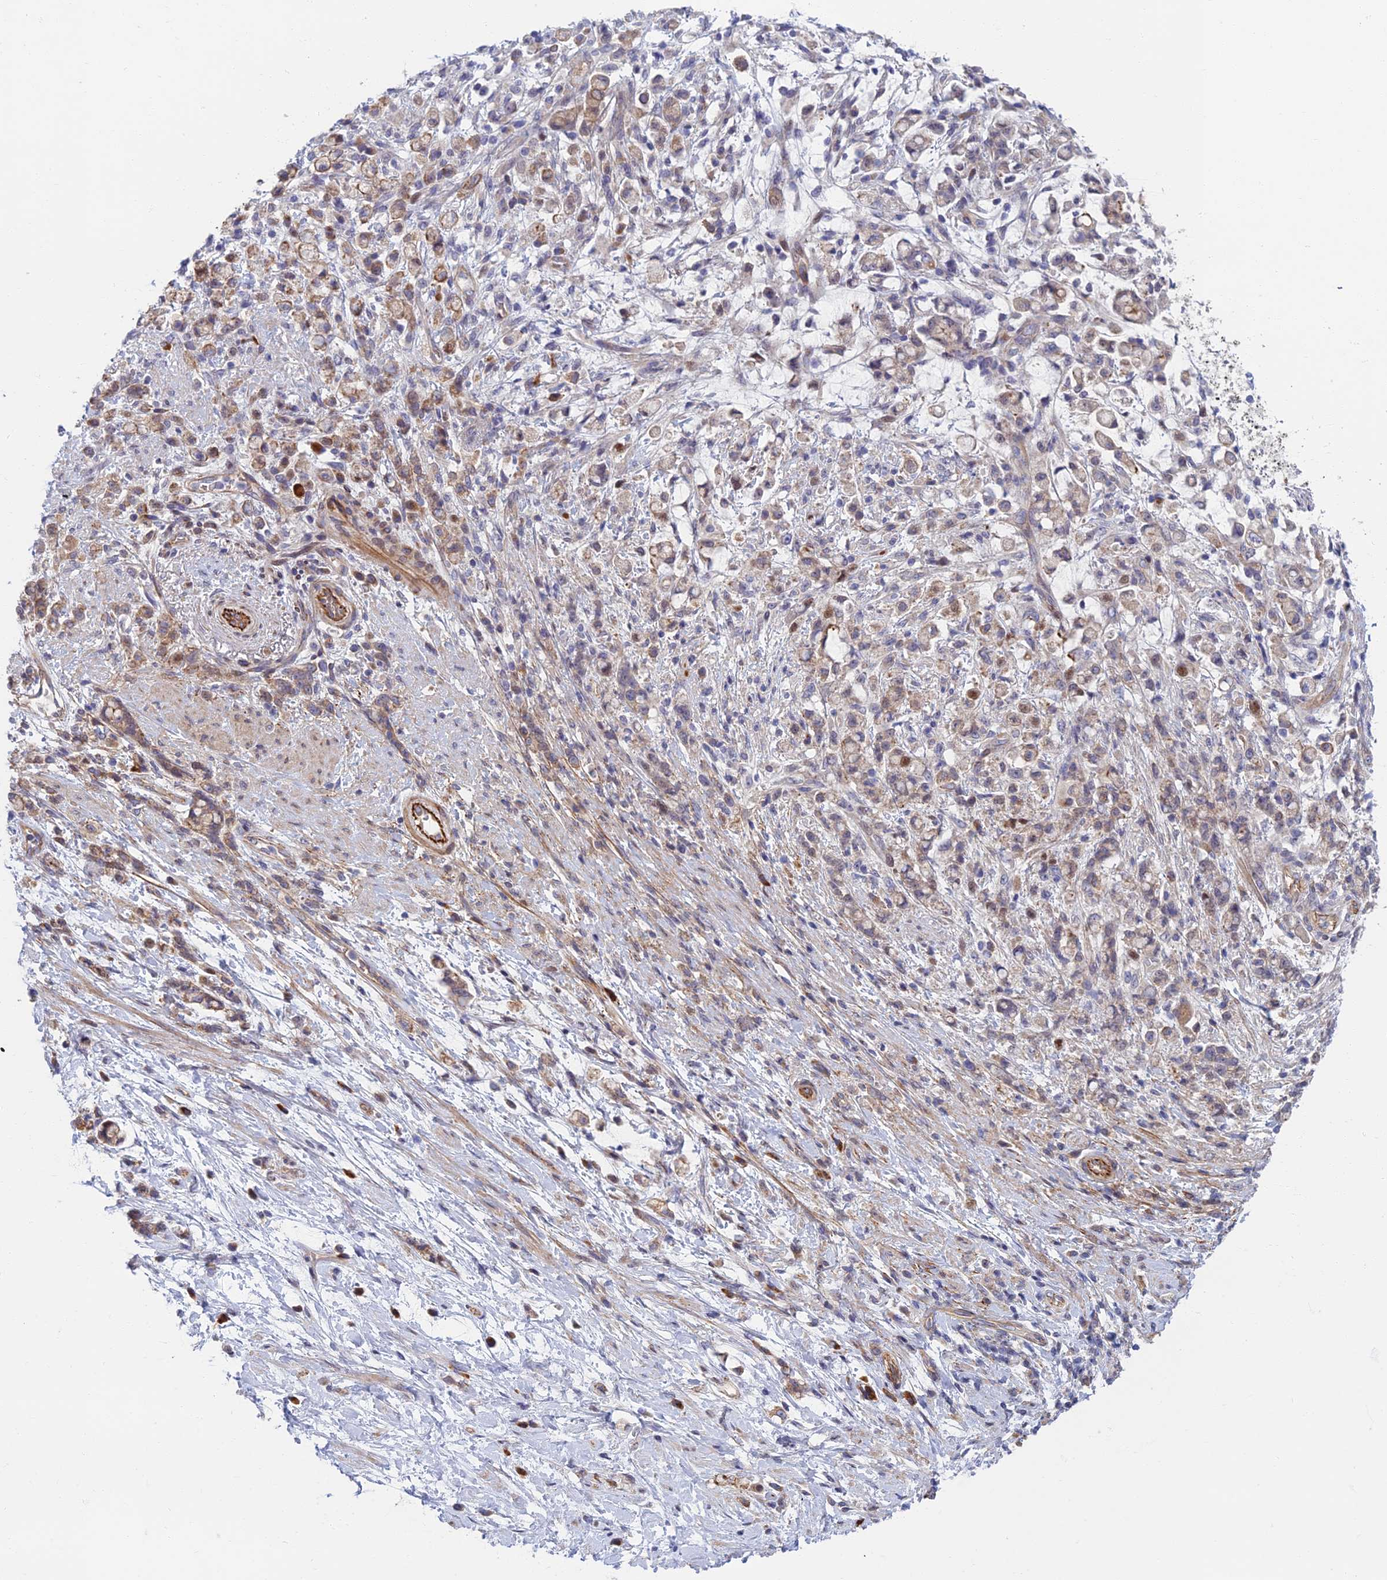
{"staining": {"intensity": "moderate", "quantity": ">75%", "location": "cytoplasmic/membranous"}, "tissue": "stomach cancer", "cell_type": "Tumor cells", "image_type": "cancer", "snomed": [{"axis": "morphology", "description": "Adenocarcinoma, NOS"}, {"axis": "topography", "description": "Stomach"}], "caption": "A medium amount of moderate cytoplasmic/membranous positivity is appreciated in about >75% of tumor cells in stomach cancer (adenocarcinoma) tissue. (Brightfield microscopy of DAB IHC at high magnification).", "gene": "RHBDL2", "patient": {"sex": "female", "age": 60}}